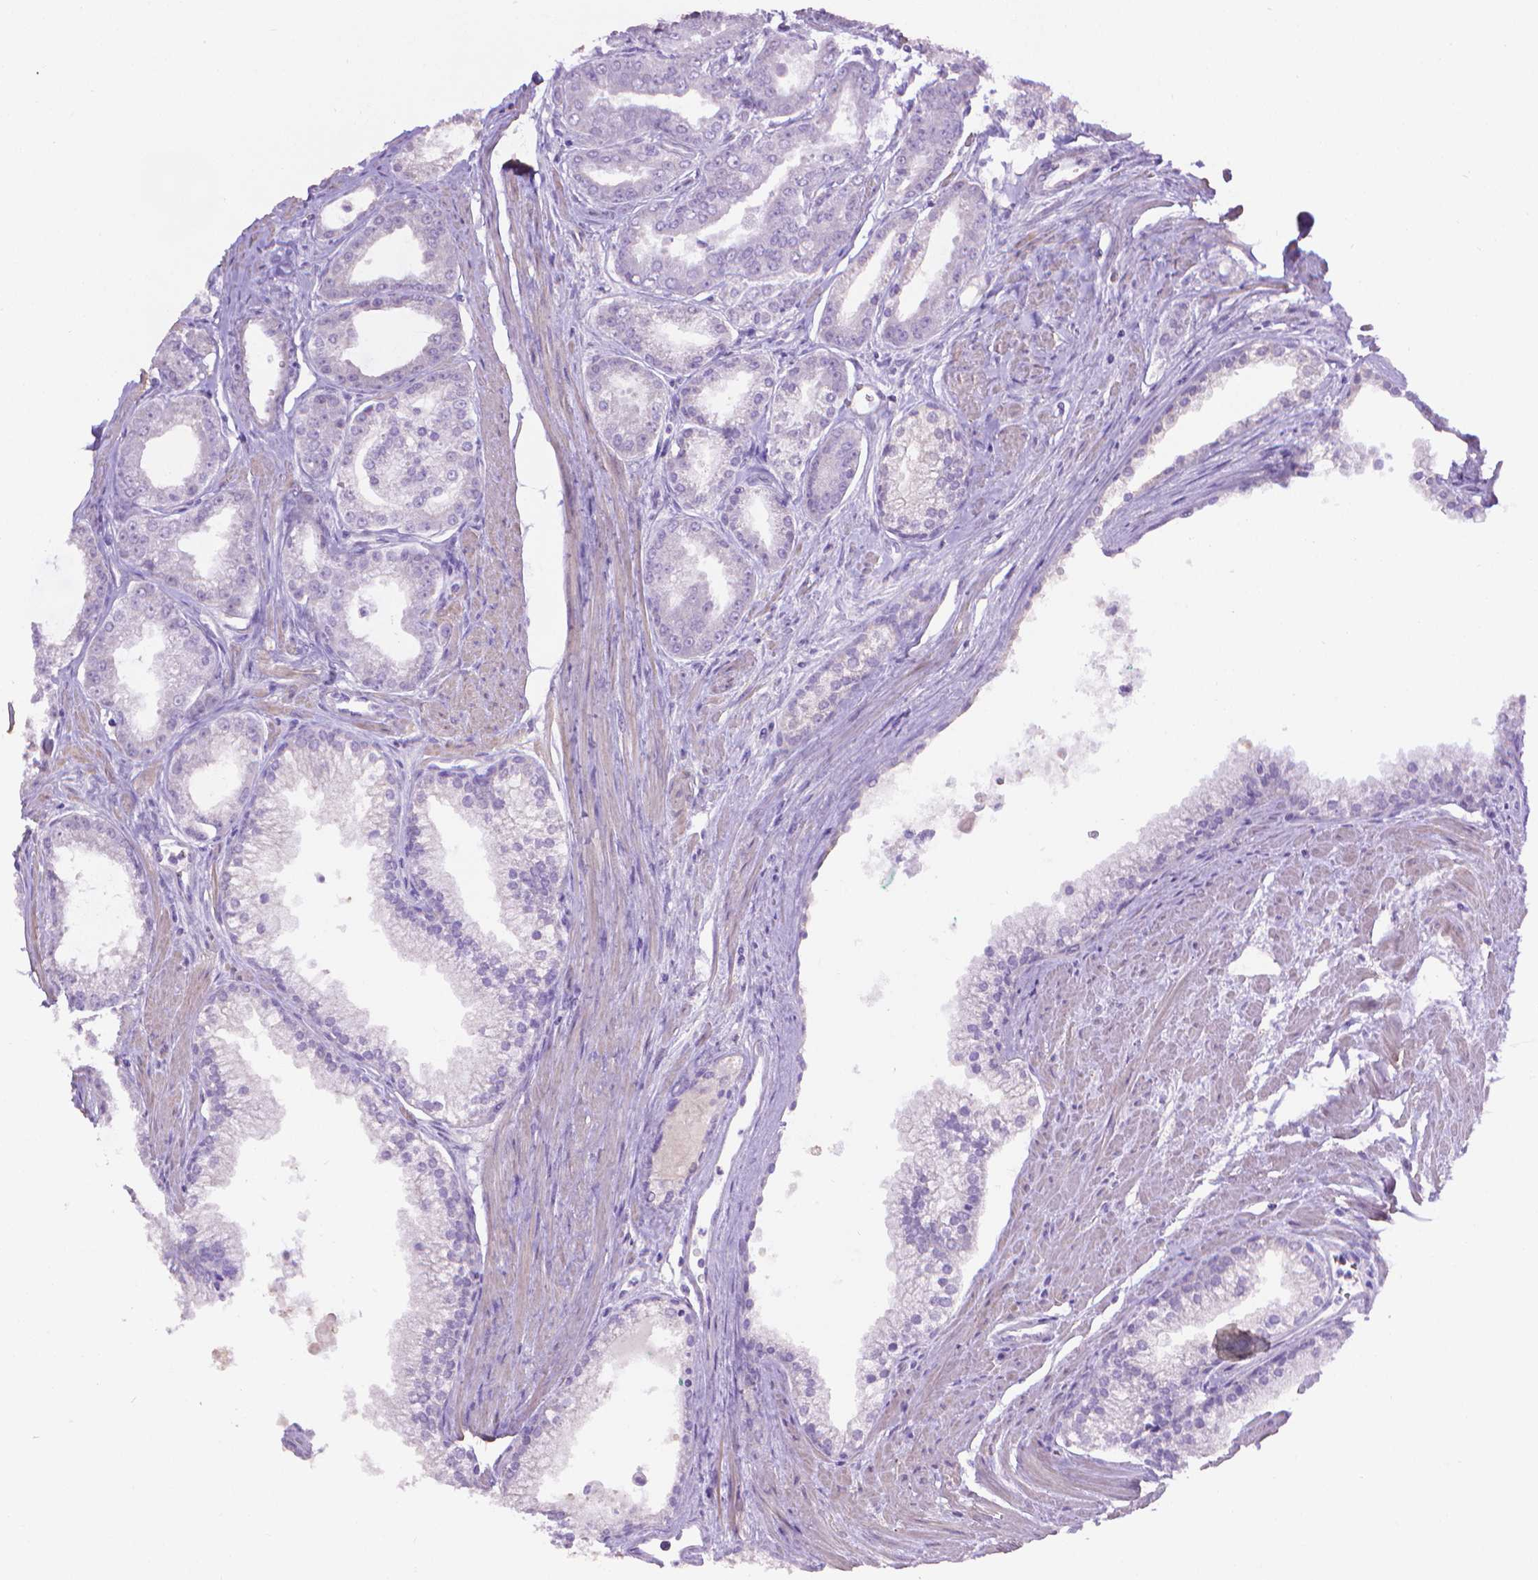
{"staining": {"intensity": "negative", "quantity": "none", "location": "none"}, "tissue": "prostate cancer", "cell_type": "Tumor cells", "image_type": "cancer", "snomed": [{"axis": "morphology", "description": "Adenocarcinoma, NOS"}, {"axis": "topography", "description": "Prostate"}], "caption": "Human prostate cancer stained for a protein using IHC exhibits no expression in tumor cells.", "gene": "PNMA2", "patient": {"sex": "male", "age": 71}}